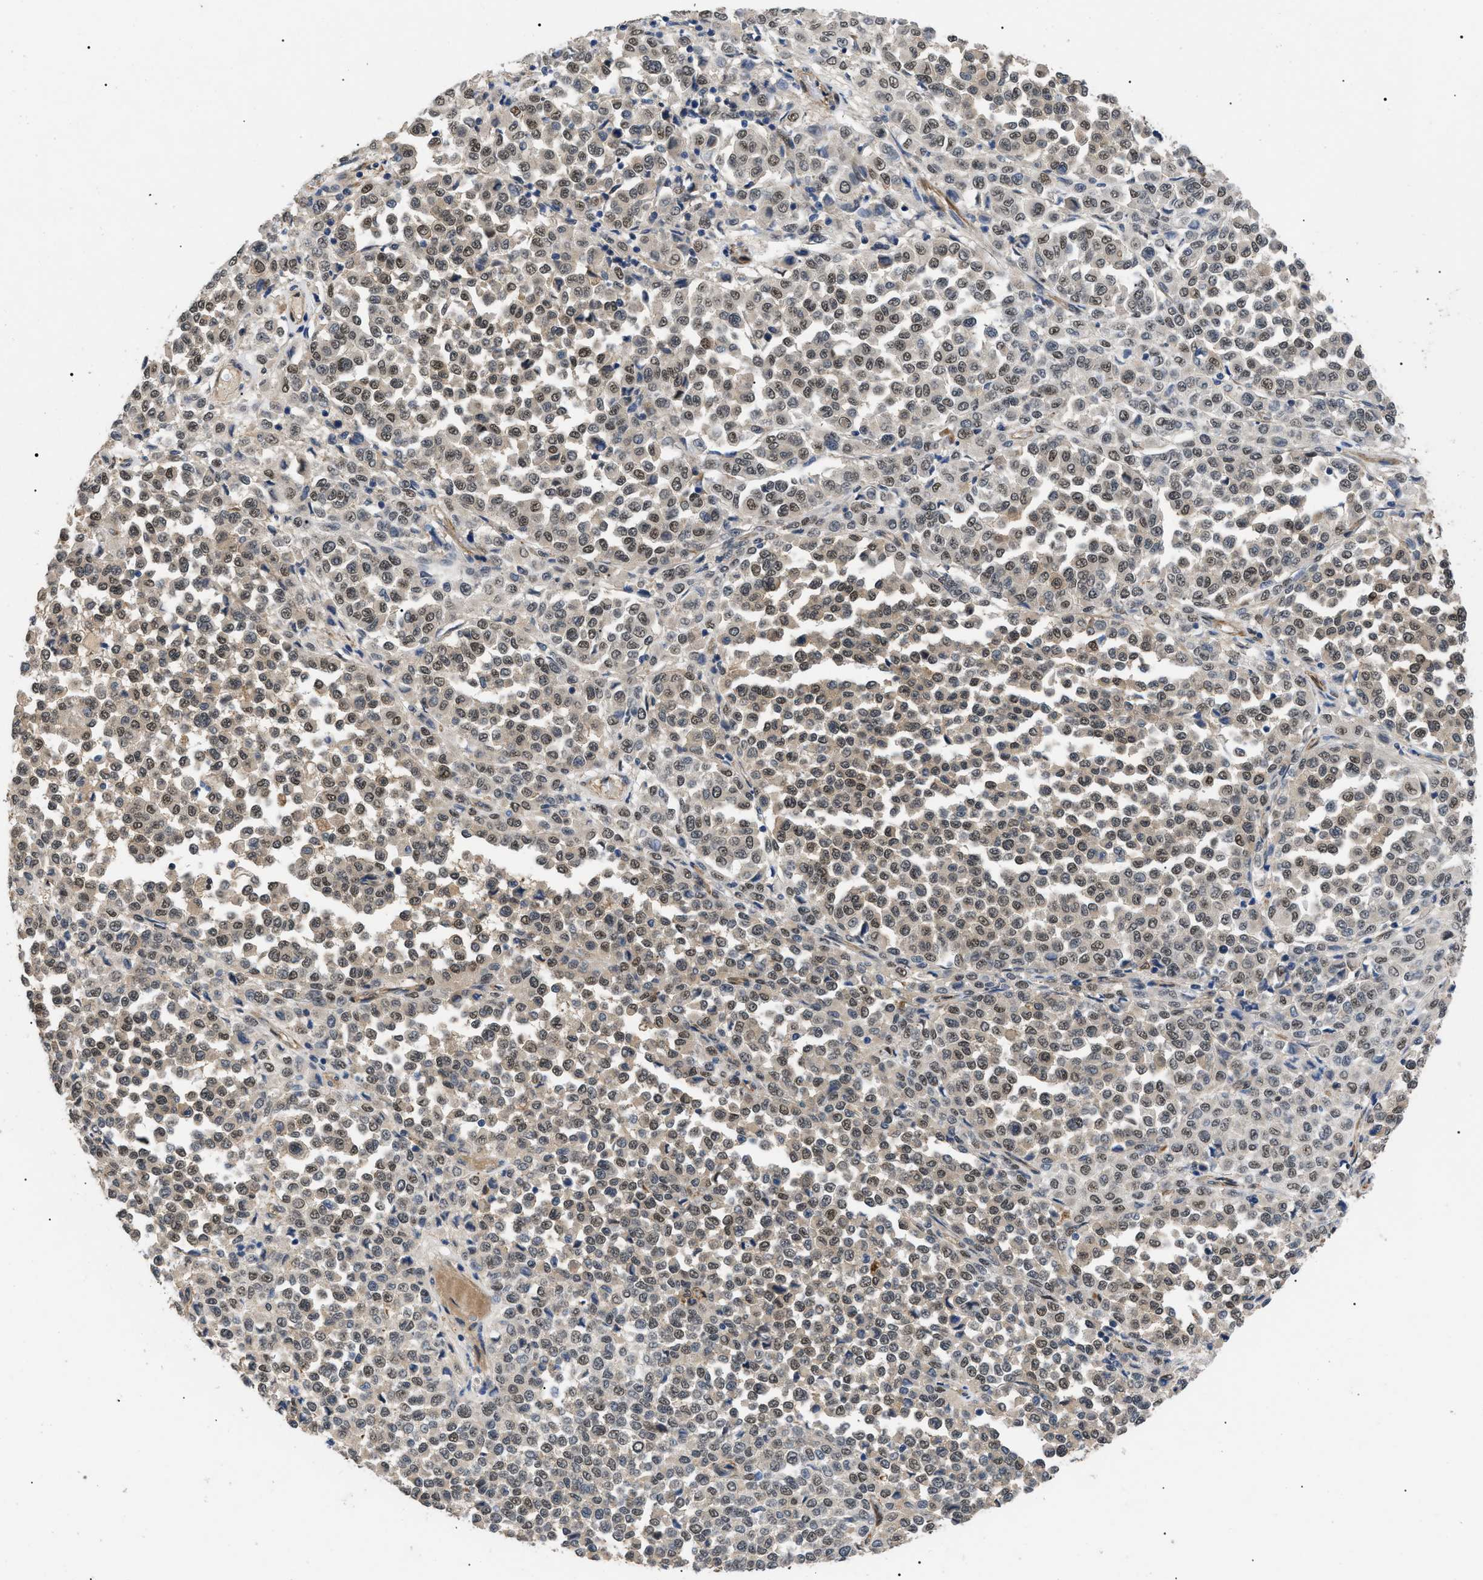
{"staining": {"intensity": "moderate", "quantity": ">75%", "location": "cytoplasmic/membranous,nuclear"}, "tissue": "melanoma", "cell_type": "Tumor cells", "image_type": "cancer", "snomed": [{"axis": "morphology", "description": "Malignant melanoma, Metastatic site"}, {"axis": "topography", "description": "Pancreas"}], "caption": "DAB (3,3'-diaminobenzidine) immunohistochemical staining of human melanoma reveals moderate cytoplasmic/membranous and nuclear protein expression in approximately >75% of tumor cells. The protein is shown in brown color, while the nuclei are stained blue.", "gene": "CRCP", "patient": {"sex": "female", "age": 30}}